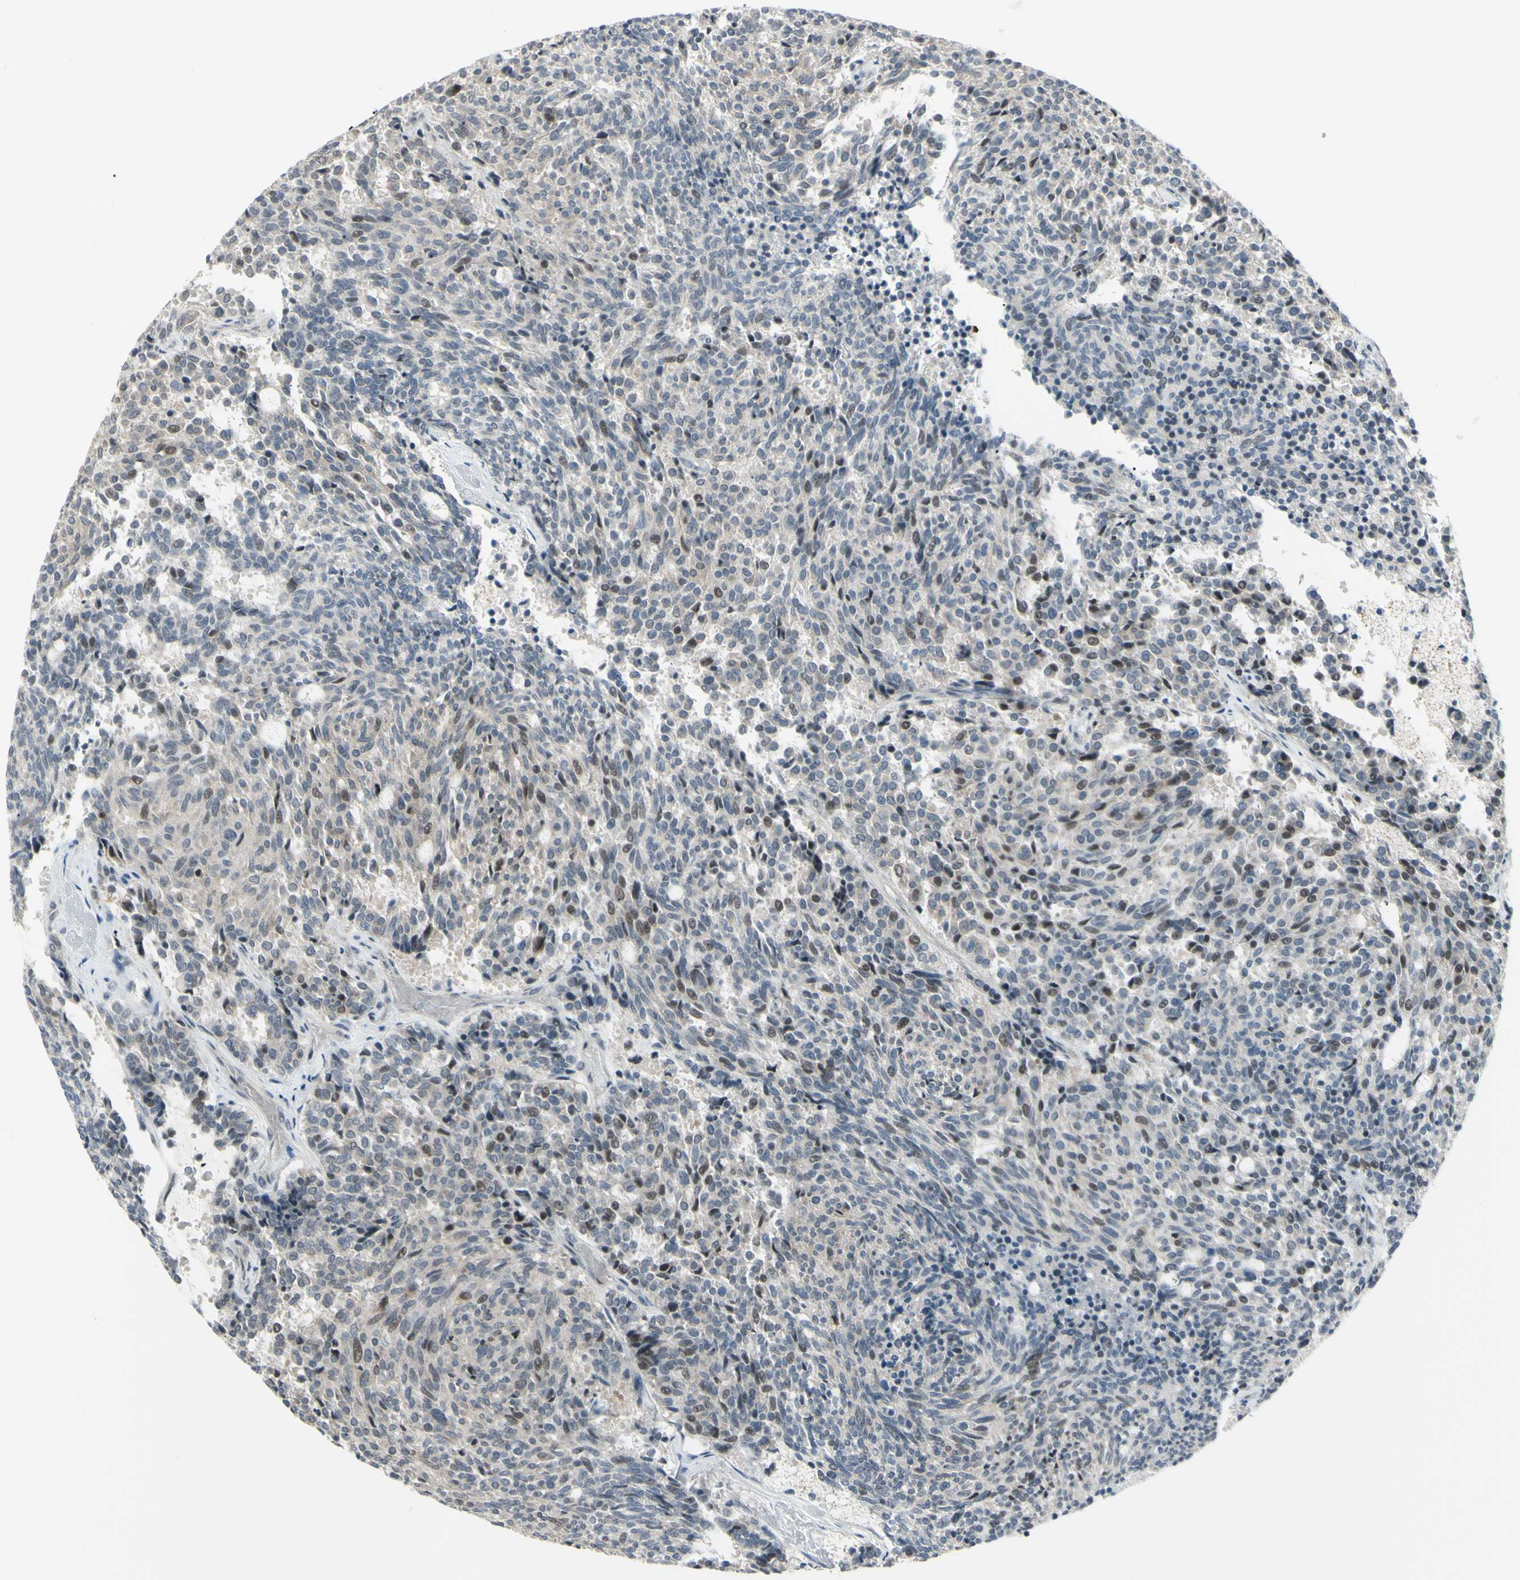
{"staining": {"intensity": "weak", "quantity": "<25%", "location": "nuclear"}, "tissue": "carcinoid", "cell_type": "Tumor cells", "image_type": "cancer", "snomed": [{"axis": "morphology", "description": "Carcinoid, malignant, NOS"}, {"axis": "topography", "description": "Pancreas"}], "caption": "This is an immunohistochemistry micrograph of carcinoid. There is no expression in tumor cells.", "gene": "ETNK1", "patient": {"sex": "female", "age": 54}}